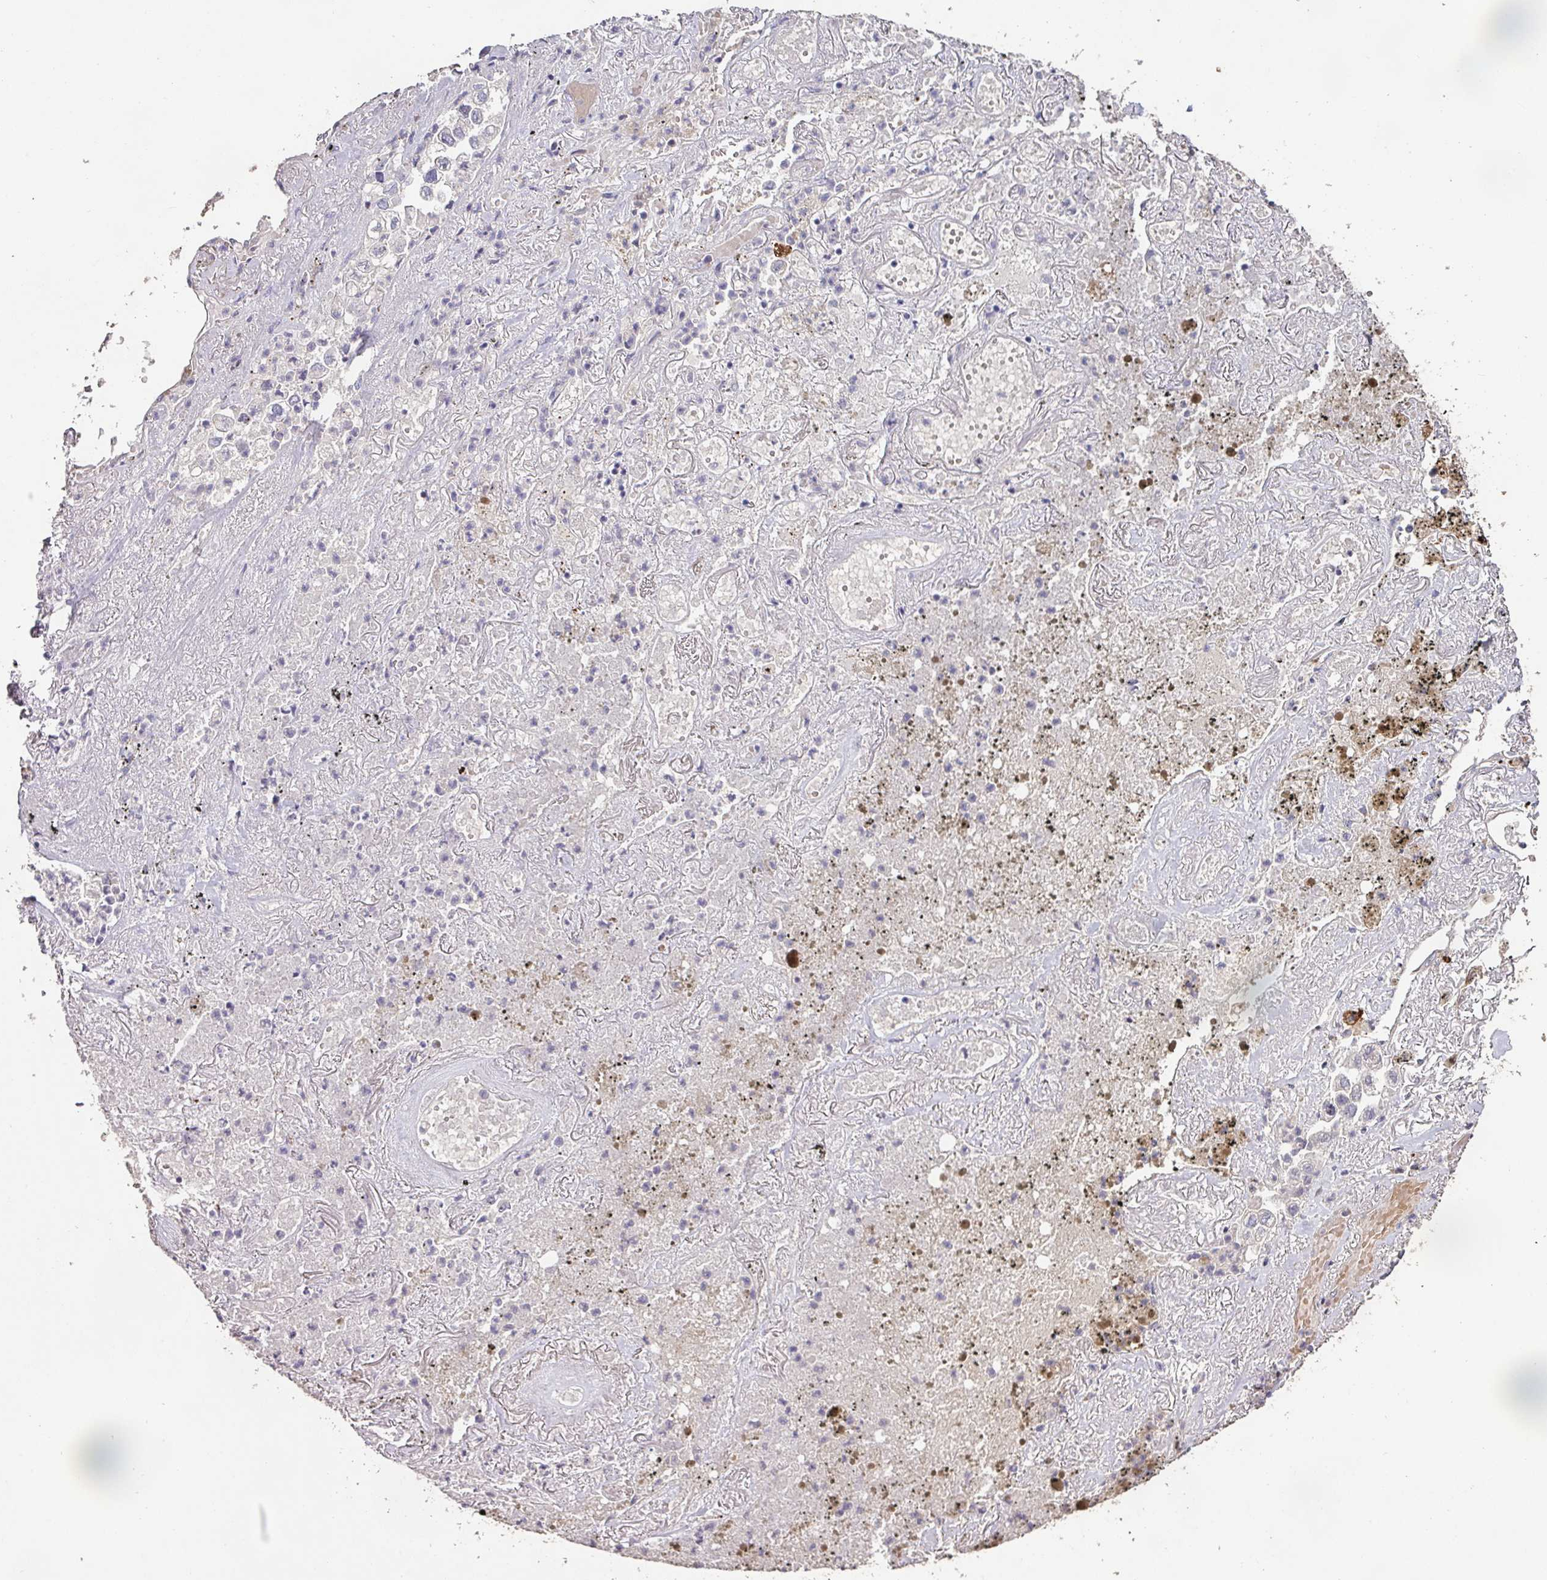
{"staining": {"intensity": "negative", "quantity": "none", "location": "none"}, "tissue": "lung cancer", "cell_type": "Tumor cells", "image_type": "cancer", "snomed": [{"axis": "morphology", "description": "Adenocarcinoma, NOS"}, {"axis": "topography", "description": "Lung"}], "caption": "Photomicrograph shows no protein positivity in tumor cells of lung adenocarcinoma tissue.", "gene": "RPL23A", "patient": {"sex": "male", "age": 63}}